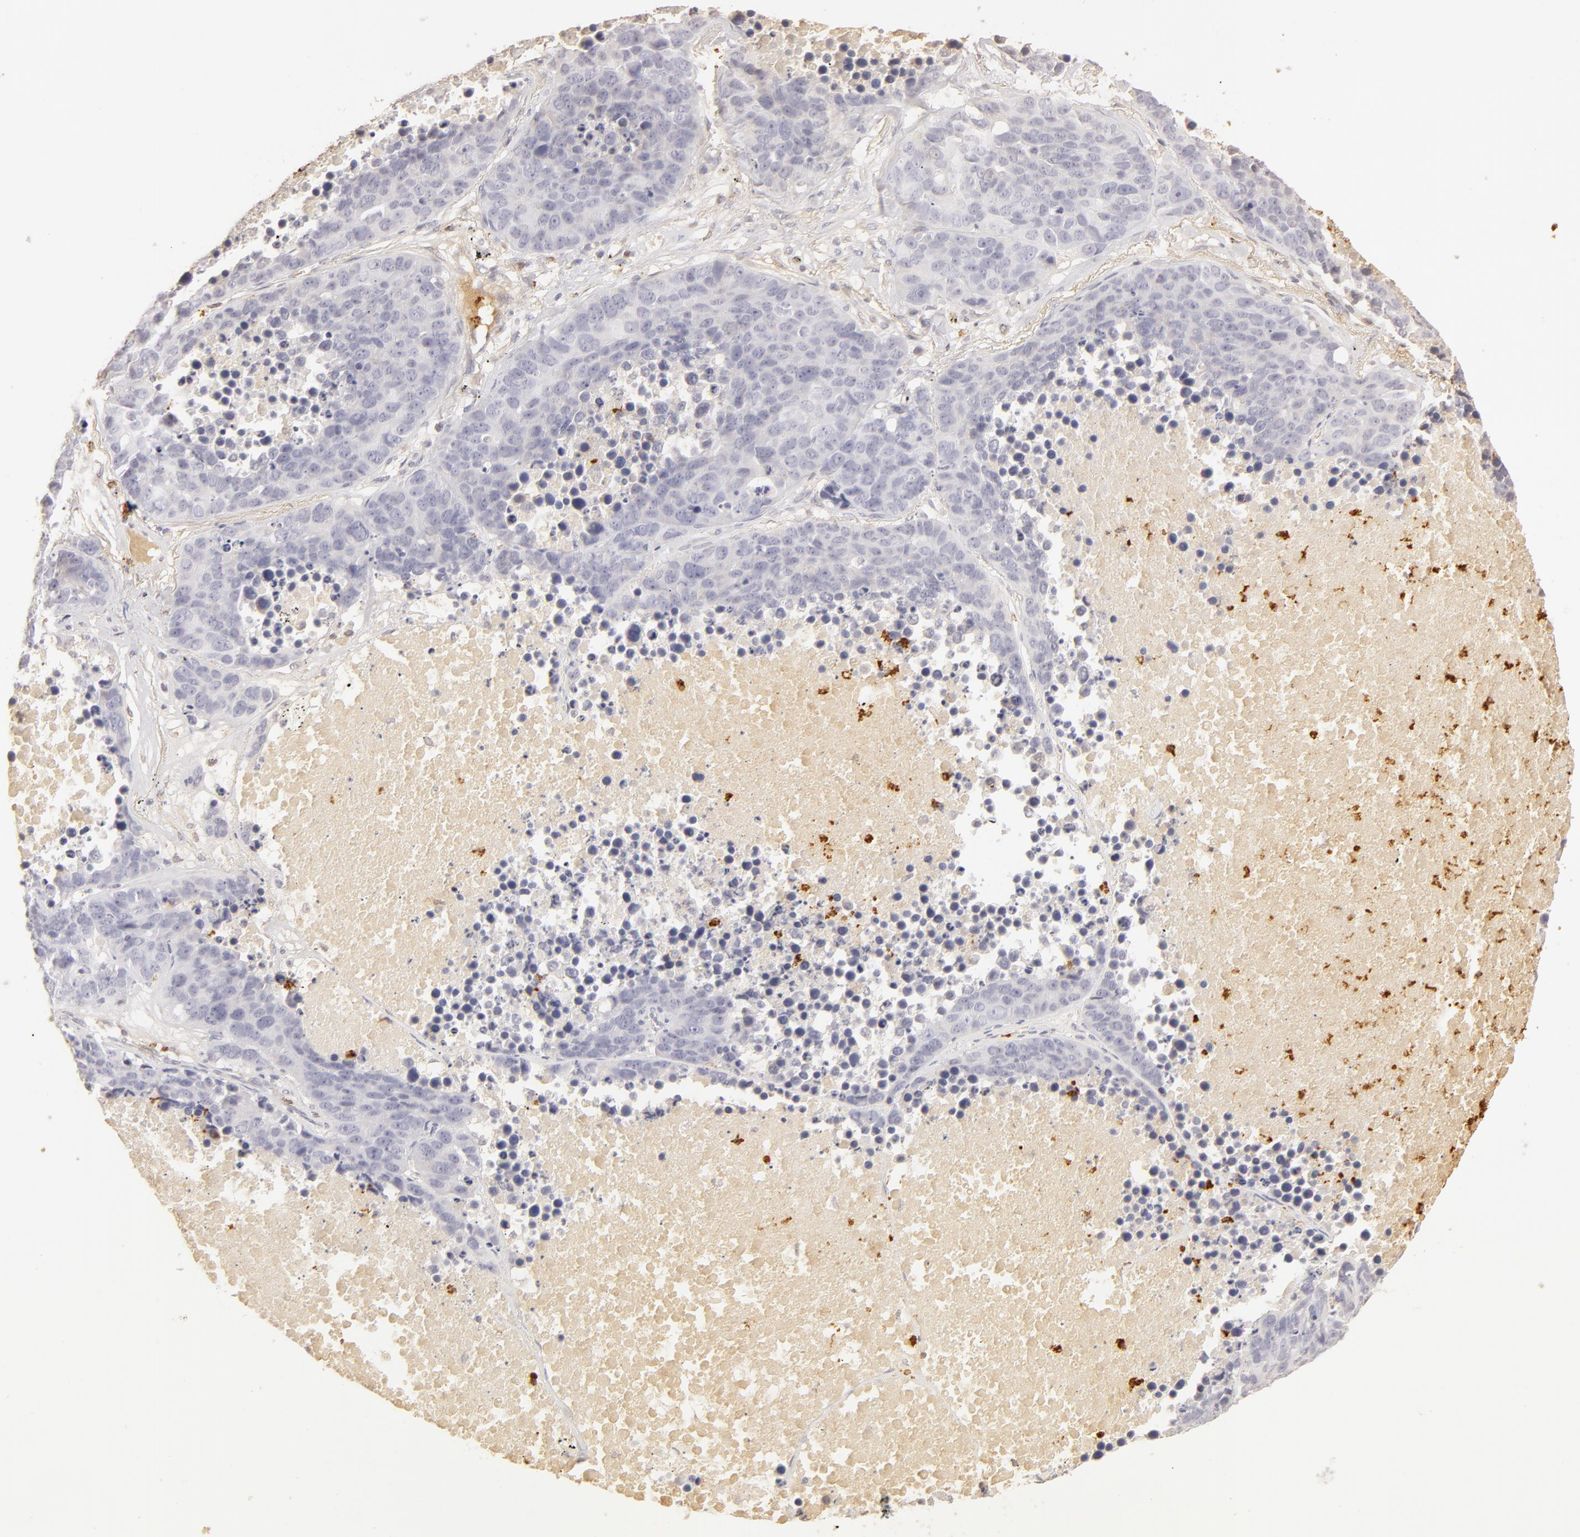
{"staining": {"intensity": "negative", "quantity": "none", "location": "none"}, "tissue": "lung cancer", "cell_type": "Tumor cells", "image_type": "cancer", "snomed": [{"axis": "morphology", "description": "Carcinoid, malignant, NOS"}, {"axis": "topography", "description": "Lung"}], "caption": "Lung malignant carcinoid was stained to show a protein in brown. There is no significant positivity in tumor cells. (DAB (3,3'-diaminobenzidine) immunohistochemistry (IHC) visualized using brightfield microscopy, high magnification).", "gene": "C1R", "patient": {"sex": "male", "age": 60}}